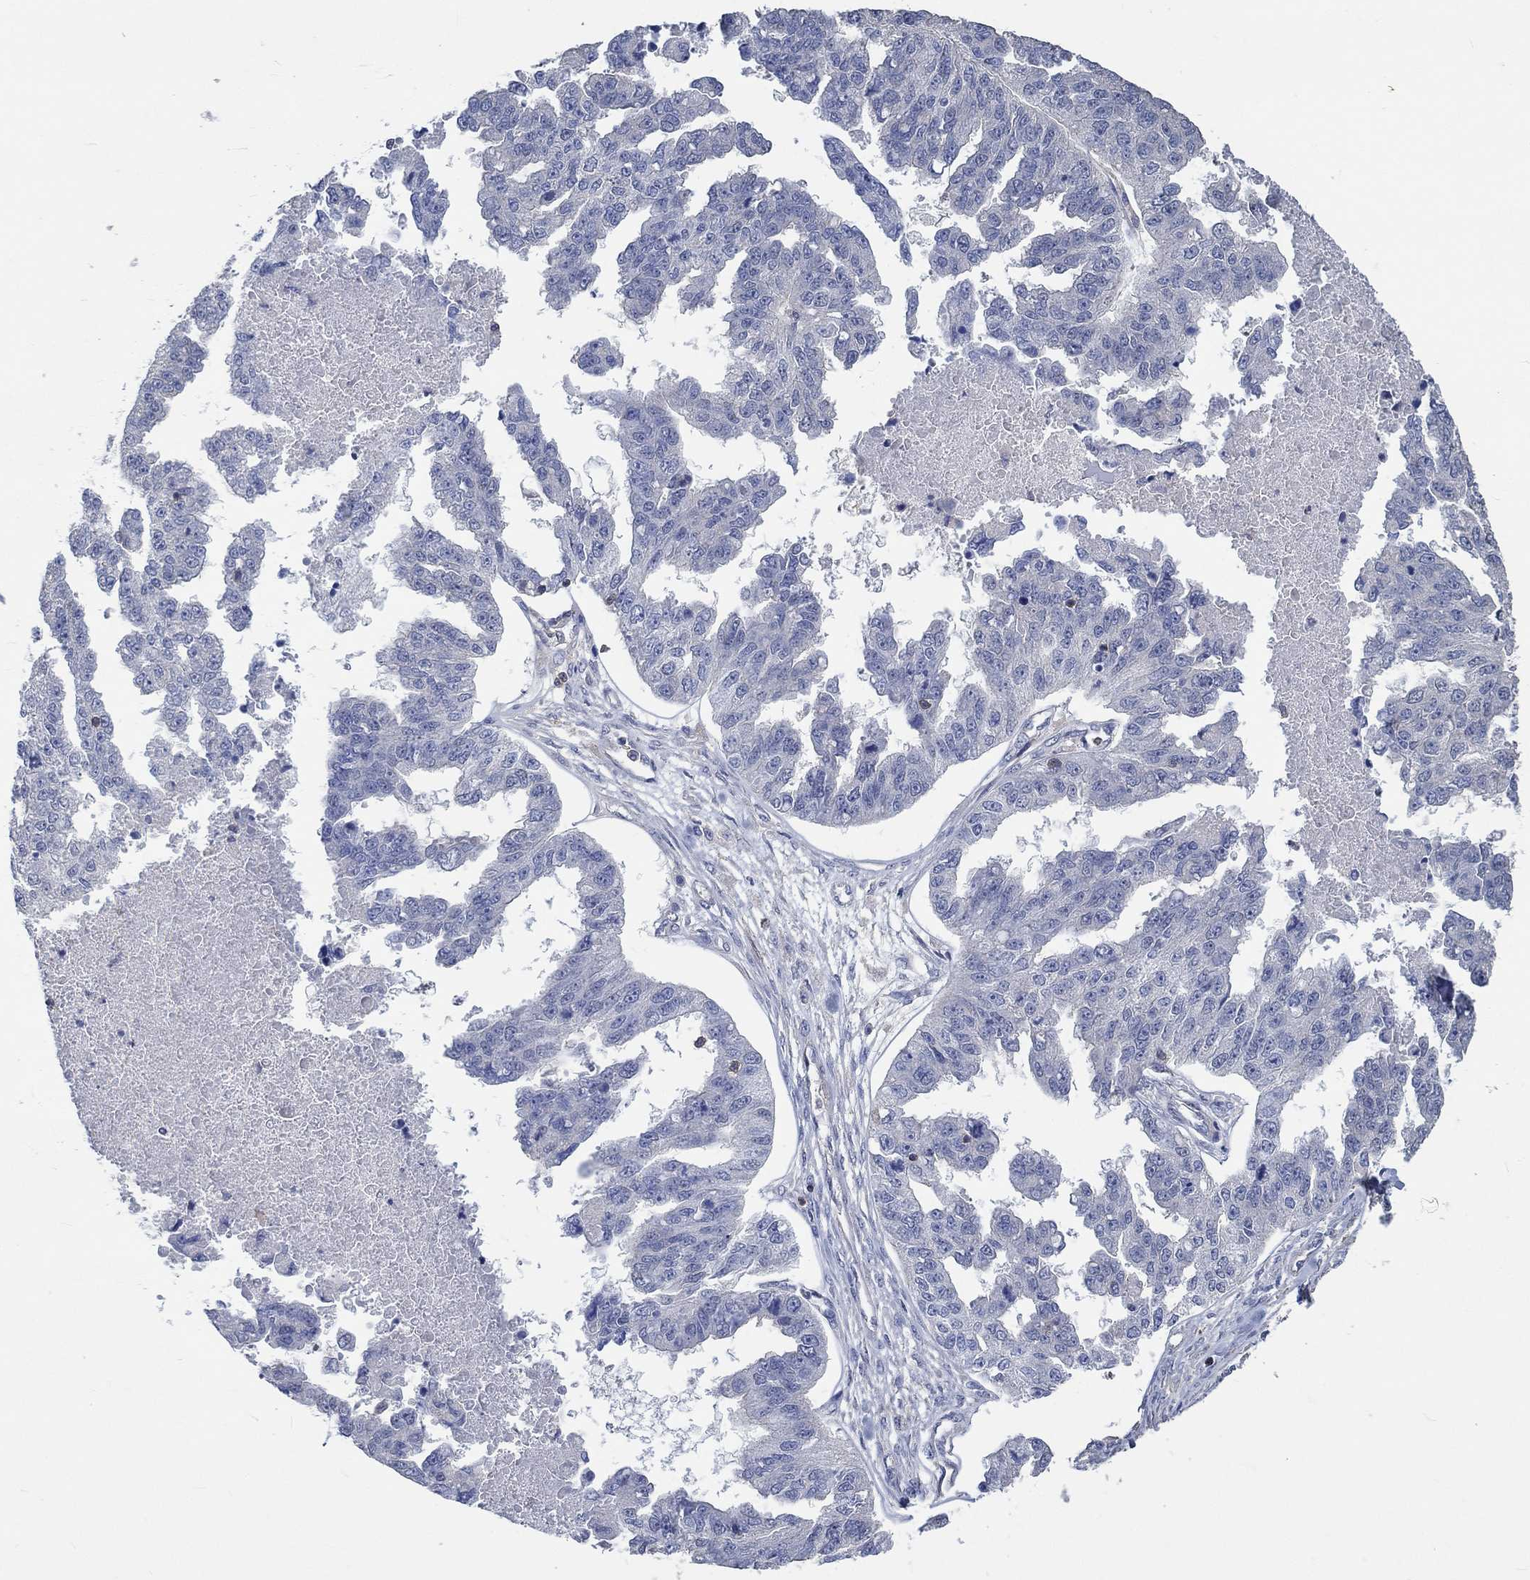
{"staining": {"intensity": "negative", "quantity": "none", "location": "none"}, "tissue": "ovarian cancer", "cell_type": "Tumor cells", "image_type": "cancer", "snomed": [{"axis": "morphology", "description": "Cystadenocarcinoma, serous, NOS"}, {"axis": "topography", "description": "Ovary"}], "caption": "This is an IHC micrograph of human ovarian serous cystadenocarcinoma. There is no positivity in tumor cells.", "gene": "TNFAIP8L3", "patient": {"sex": "female", "age": 58}}